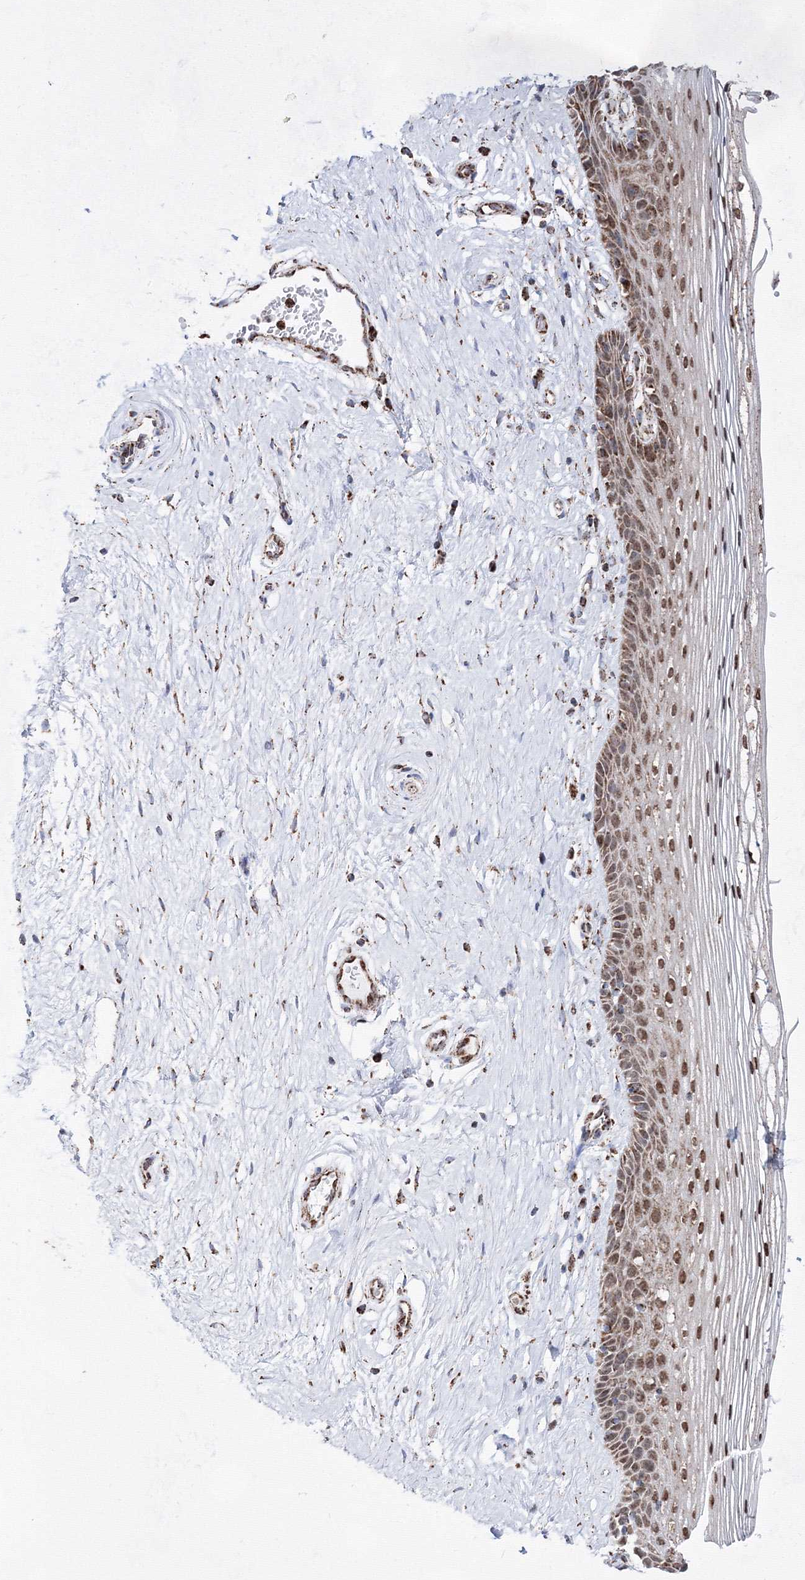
{"staining": {"intensity": "moderate", "quantity": ">75%", "location": "cytoplasmic/membranous,nuclear"}, "tissue": "vagina", "cell_type": "Squamous epithelial cells", "image_type": "normal", "snomed": [{"axis": "morphology", "description": "Normal tissue, NOS"}, {"axis": "topography", "description": "Vagina"}], "caption": "IHC histopathology image of unremarkable human vagina stained for a protein (brown), which exhibits medium levels of moderate cytoplasmic/membranous,nuclear staining in about >75% of squamous epithelial cells.", "gene": "HADHB", "patient": {"sex": "female", "age": 46}}